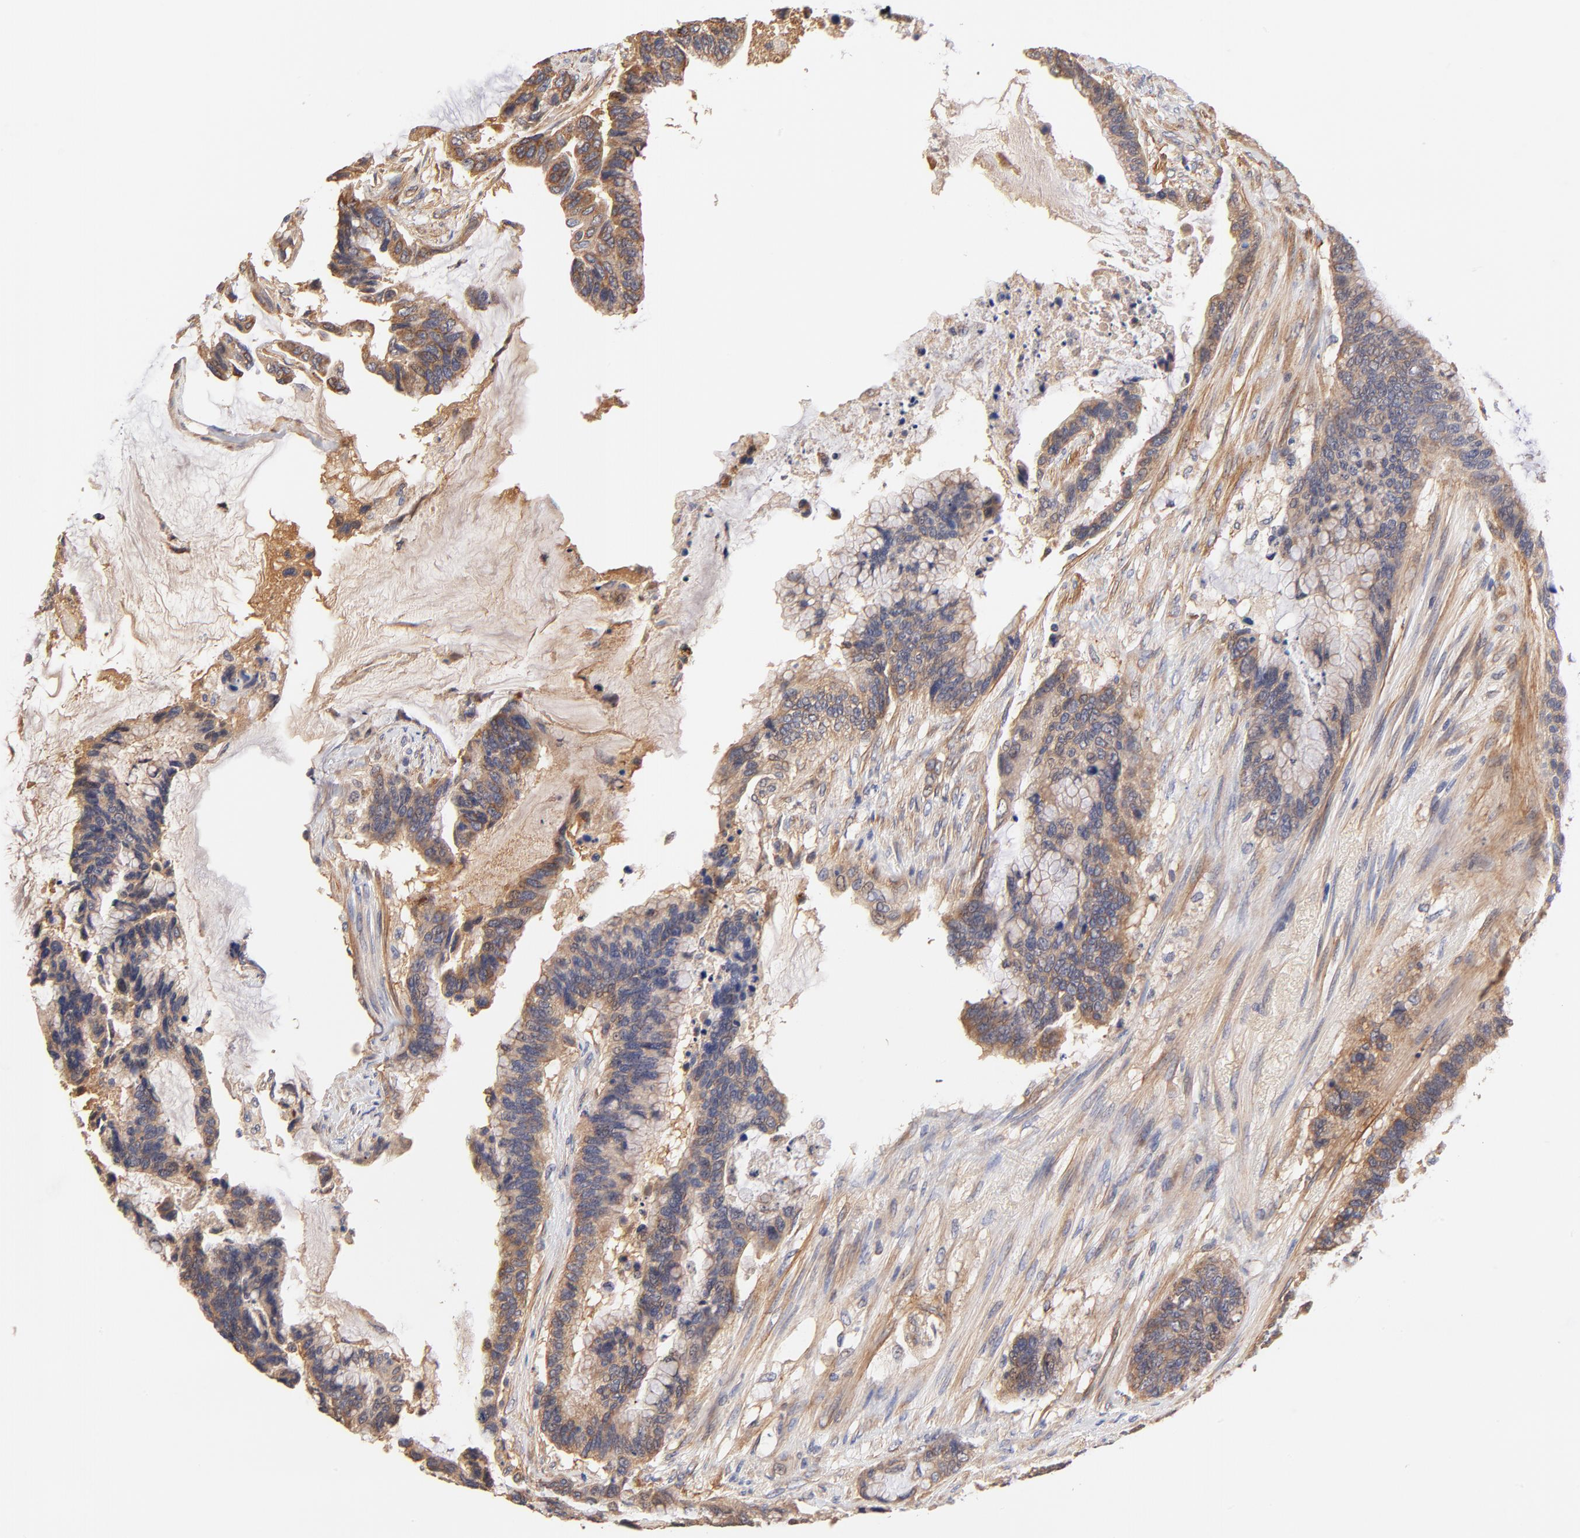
{"staining": {"intensity": "moderate", "quantity": ">75%", "location": "cytoplasmic/membranous"}, "tissue": "colorectal cancer", "cell_type": "Tumor cells", "image_type": "cancer", "snomed": [{"axis": "morphology", "description": "Adenocarcinoma, NOS"}, {"axis": "topography", "description": "Rectum"}], "caption": "IHC of colorectal adenocarcinoma demonstrates medium levels of moderate cytoplasmic/membranous staining in approximately >75% of tumor cells.", "gene": "PTK7", "patient": {"sex": "female", "age": 59}}